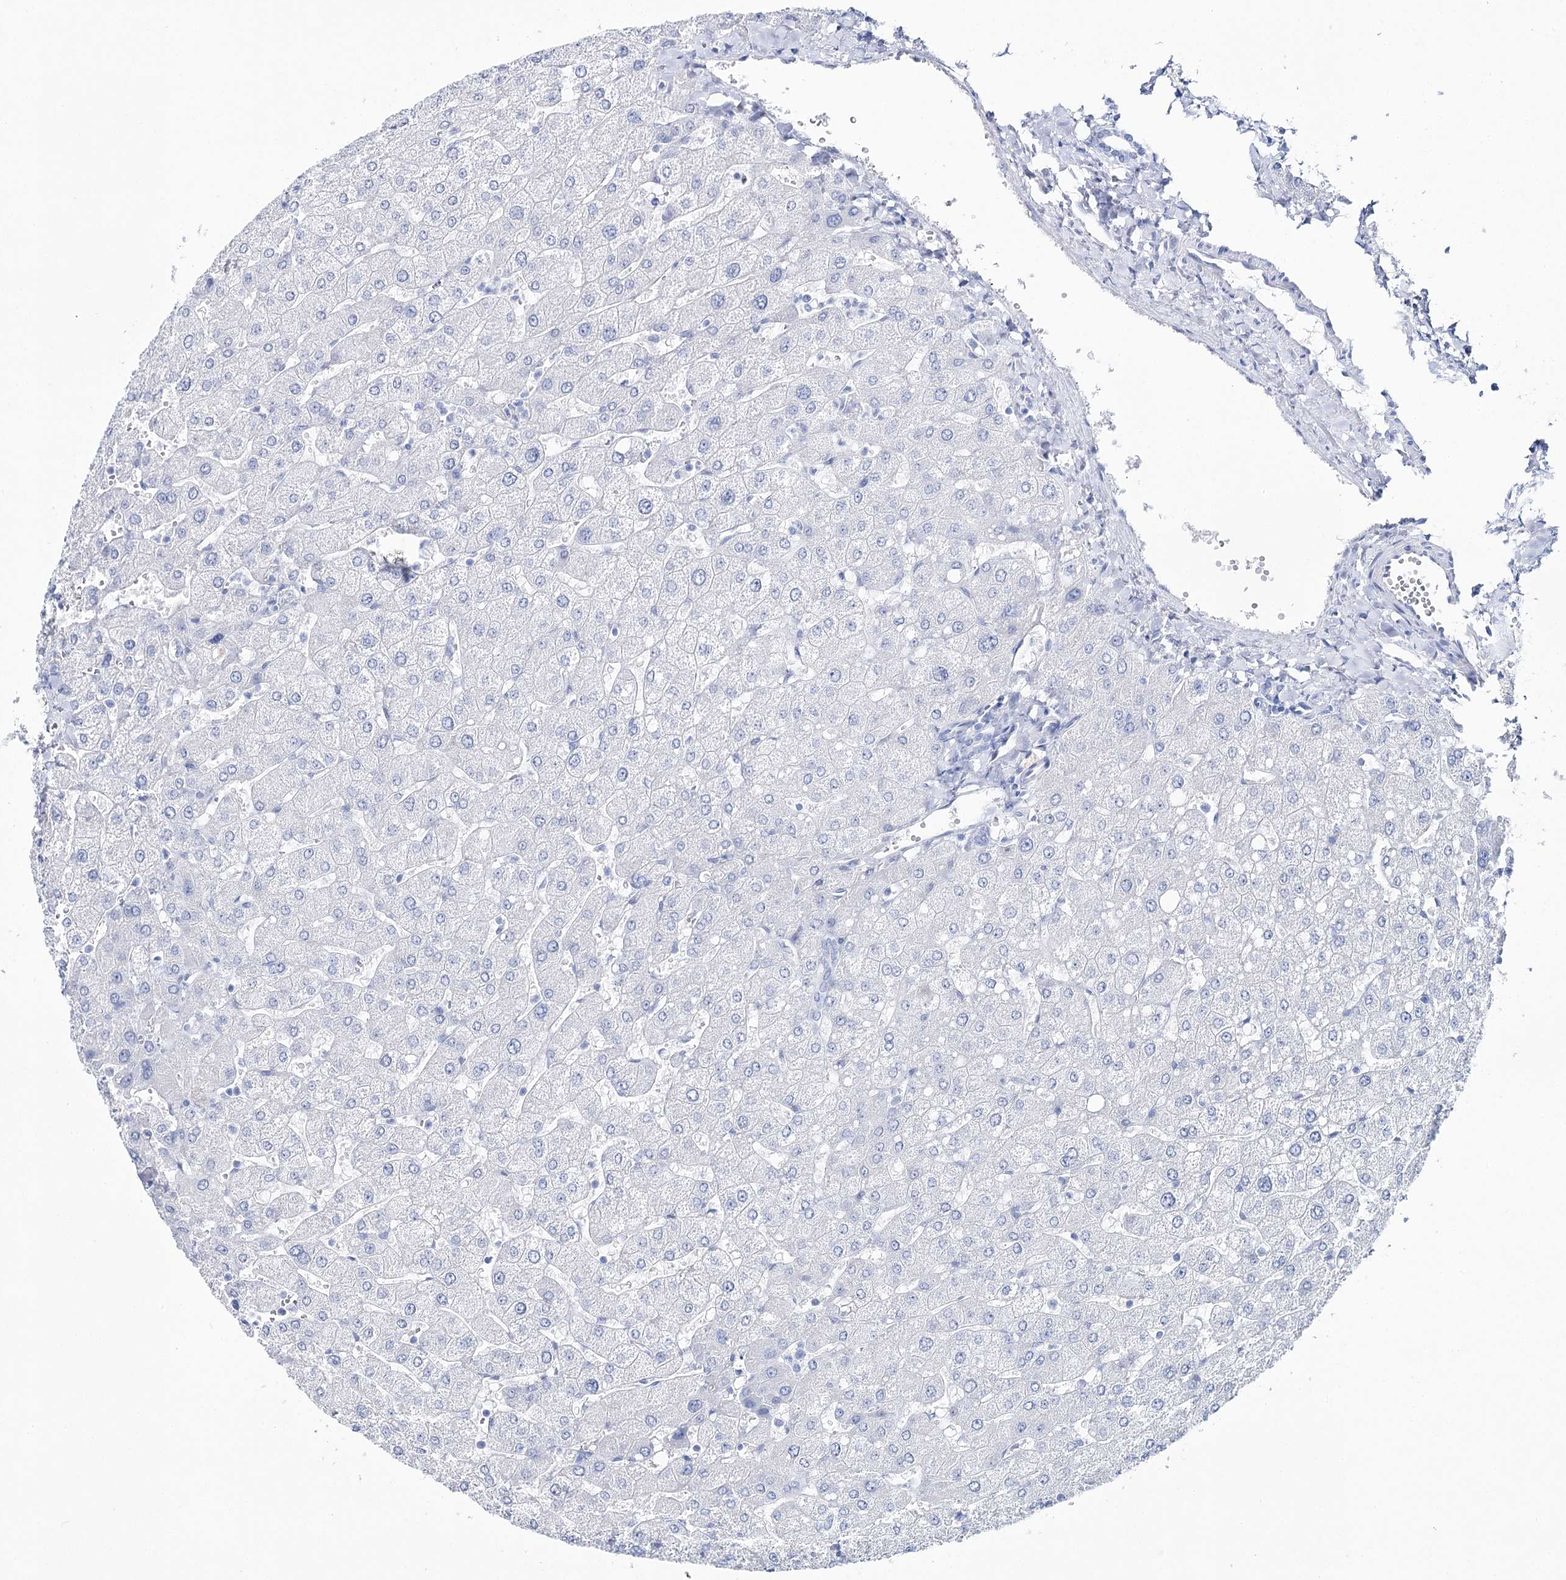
{"staining": {"intensity": "negative", "quantity": "none", "location": "none"}, "tissue": "liver", "cell_type": "Cholangiocytes", "image_type": "normal", "snomed": [{"axis": "morphology", "description": "Normal tissue, NOS"}, {"axis": "topography", "description": "Liver"}], "caption": "Immunohistochemical staining of normal human liver reveals no significant expression in cholangiocytes. (DAB immunohistochemistry, high magnification).", "gene": "CSN3", "patient": {"sex": "male", "age": 55}}